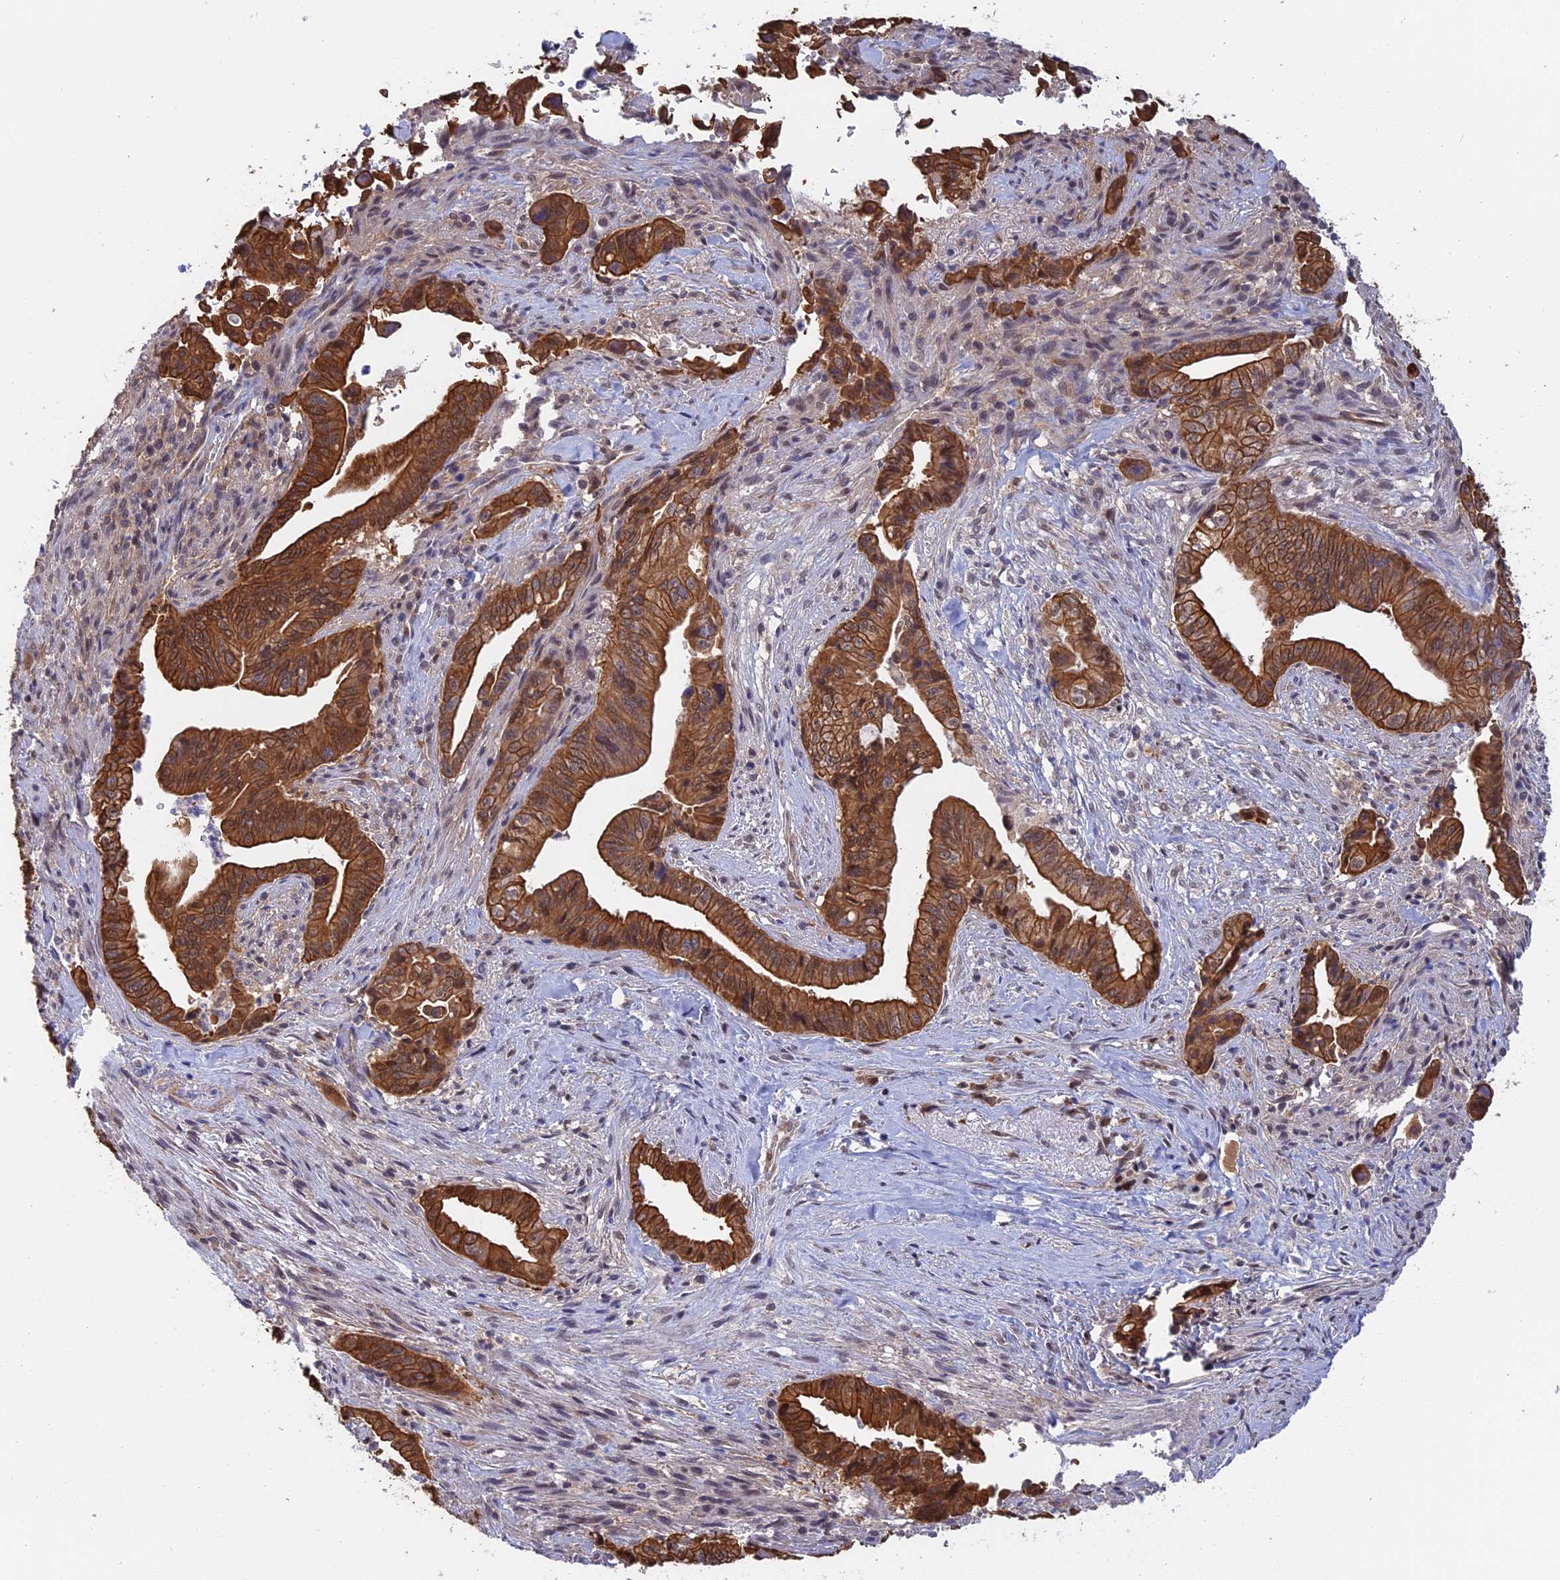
{"staining": {"intensity": "strong", "quantity": ">75%", "location": "cytoplasmic/membranous"}, "tissue": "pancreatic cancer", "cell_type": "Tumor cells", "image_type": "cancer", "snomed": [{"axis": "morphology", "description": "Adenocarcinoma, NOS"}, {"axis": "topography", "description": "Pancreas"}], "caption": "Adenocarcinoma (pancreatic) stained with immunohistochemistry demonstrates strong cytoplasmic/membranous expression in approximately >75% of tumor cells.", "gene": "STUB1", "patient": {"sex": "male", "age": 70}}